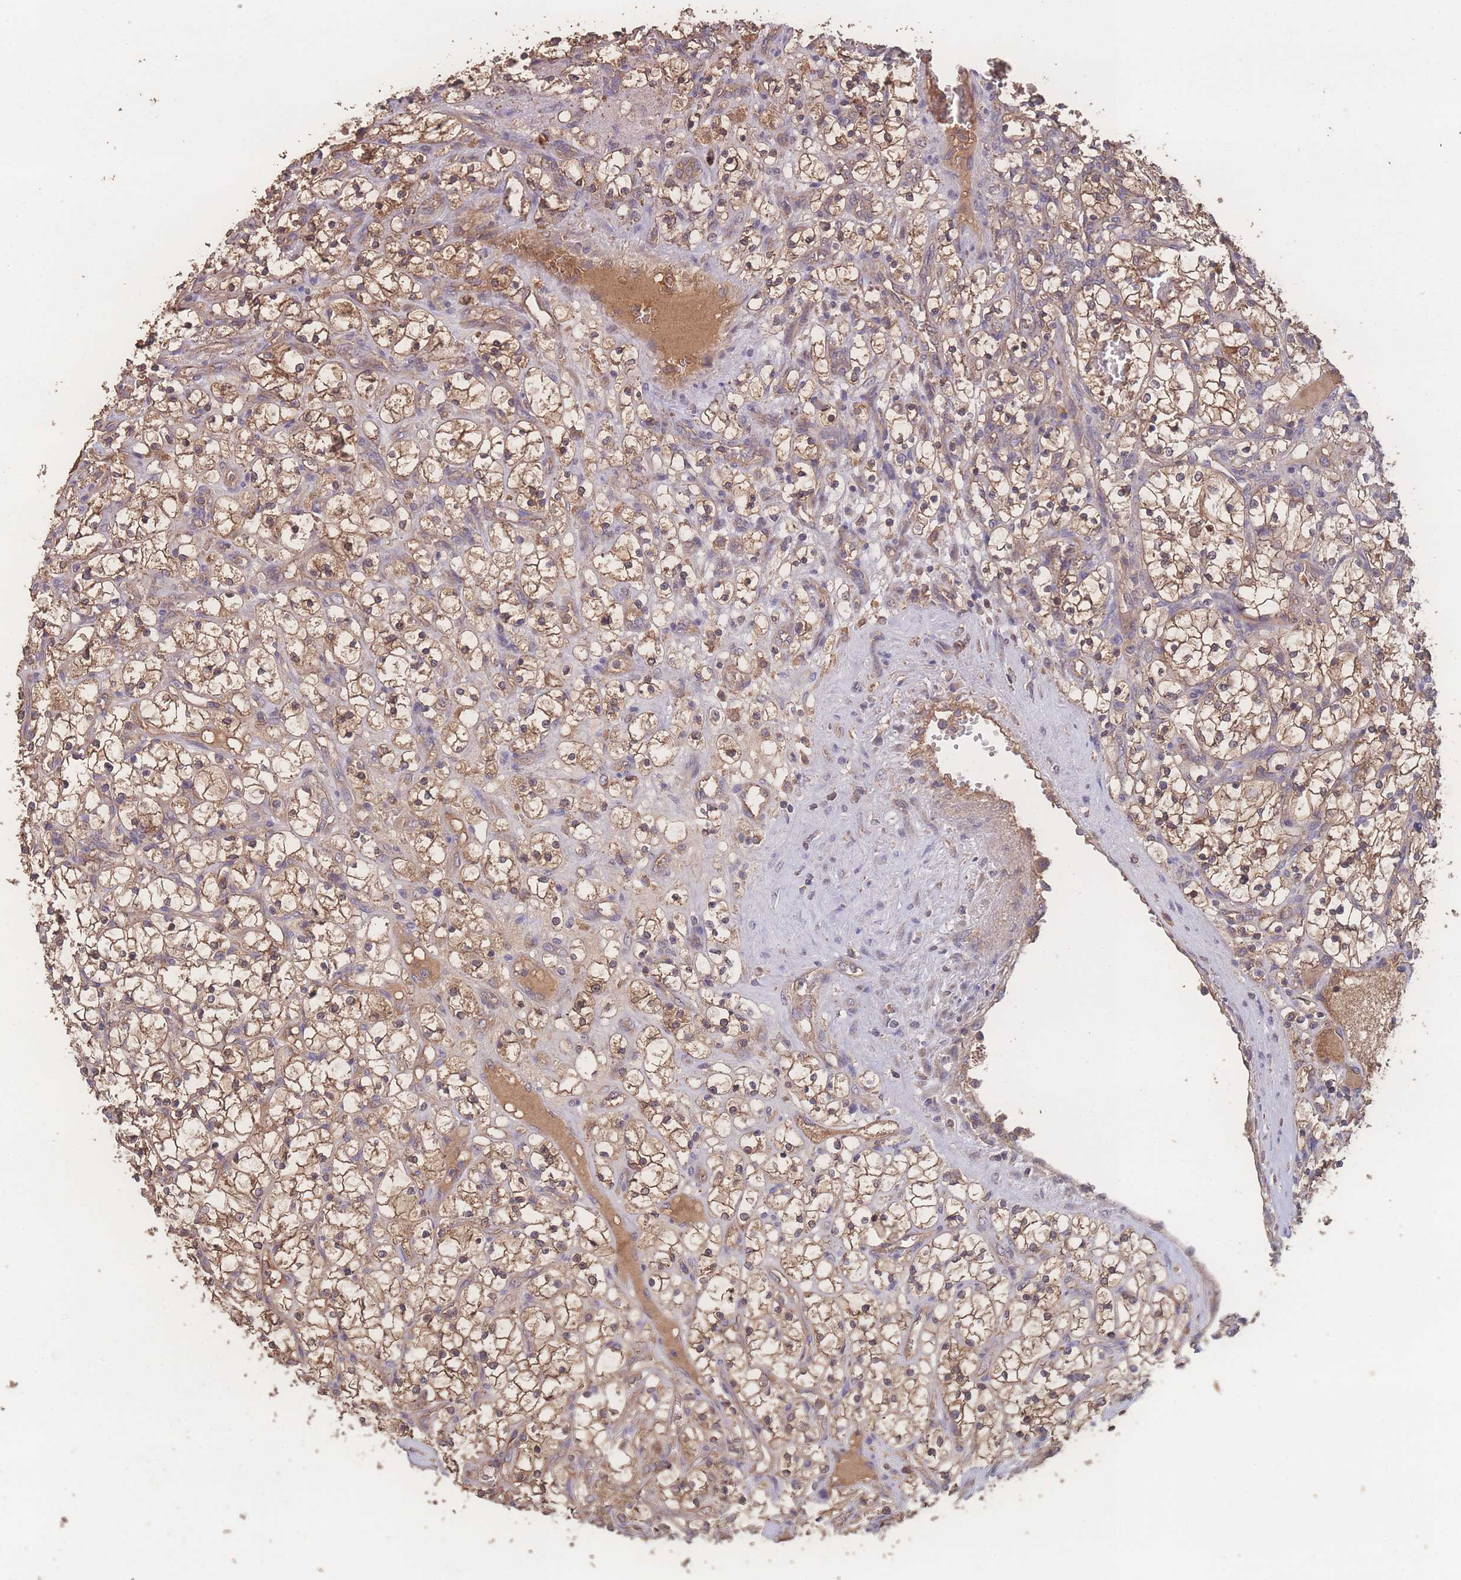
{"staining": {"intensity": "moderate", "quantity": ">75%", "location": "cytoplasmic/membranous"}, "tissue": "renal cancer", "cell_type": "Tumor cells", "image_type": "cancer", "snomed": [{"axis": "morphology", "description": "Adenocarcinoma, NOS"}, {"axis": "topography", "description": "Kidney"}], "caption": "Immunohistochemical staining of human renal cancer (adenocarcinoma) reveals moderate cytoplasmic/membranous protein staining in approximately >75% of tumor cells. Immunohistochemistry (ihc) stains the protein of interest in brown and the nuclei are stained blue.", "gene": "ATXN10", "patient": {"sex": "female", "age": 69}}